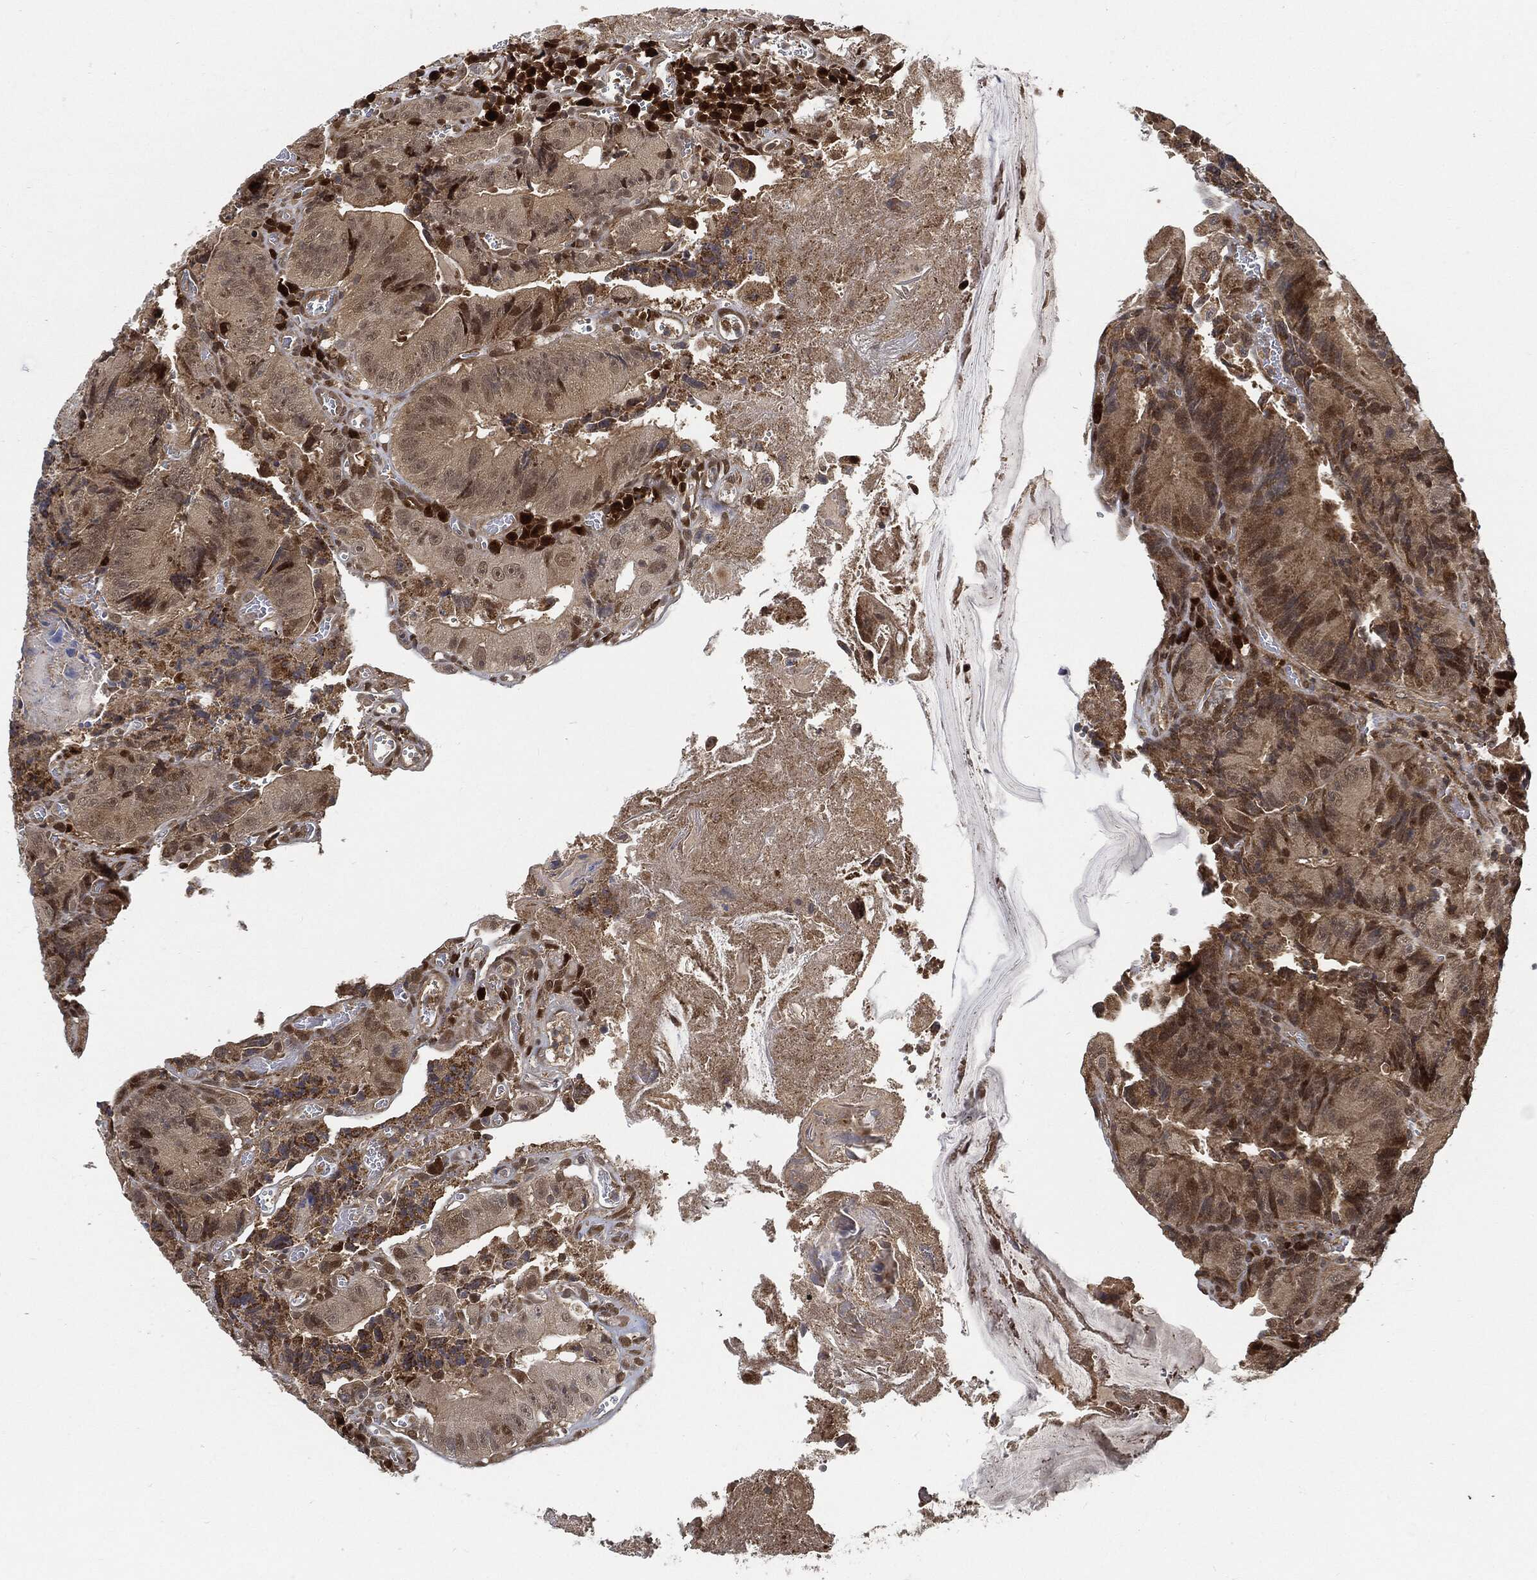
{"staining": {"intensity": "moderate", "quantity": ">75%", "location": "cytoplasmic/membranous,nuclear"}, "tissue": "colorectal cancer", "cell_type": "Tumor cells", "image_type": "cancer", "snomed": [{"axis": "morphology", "description": "Adenocarcinoma, NOS"}, {"axis": "topography", "description": "Colon"}], "caption": "Moderate cytoplasmic/membranous and nuclear staining is identified in approximately >75% of tumor cells in colorectal cancer. The protein of interest is shown in brown color, while the nuclei are stained blue.", "gene": "CUTA", "patient": {"sex": "female", "age": 86}}